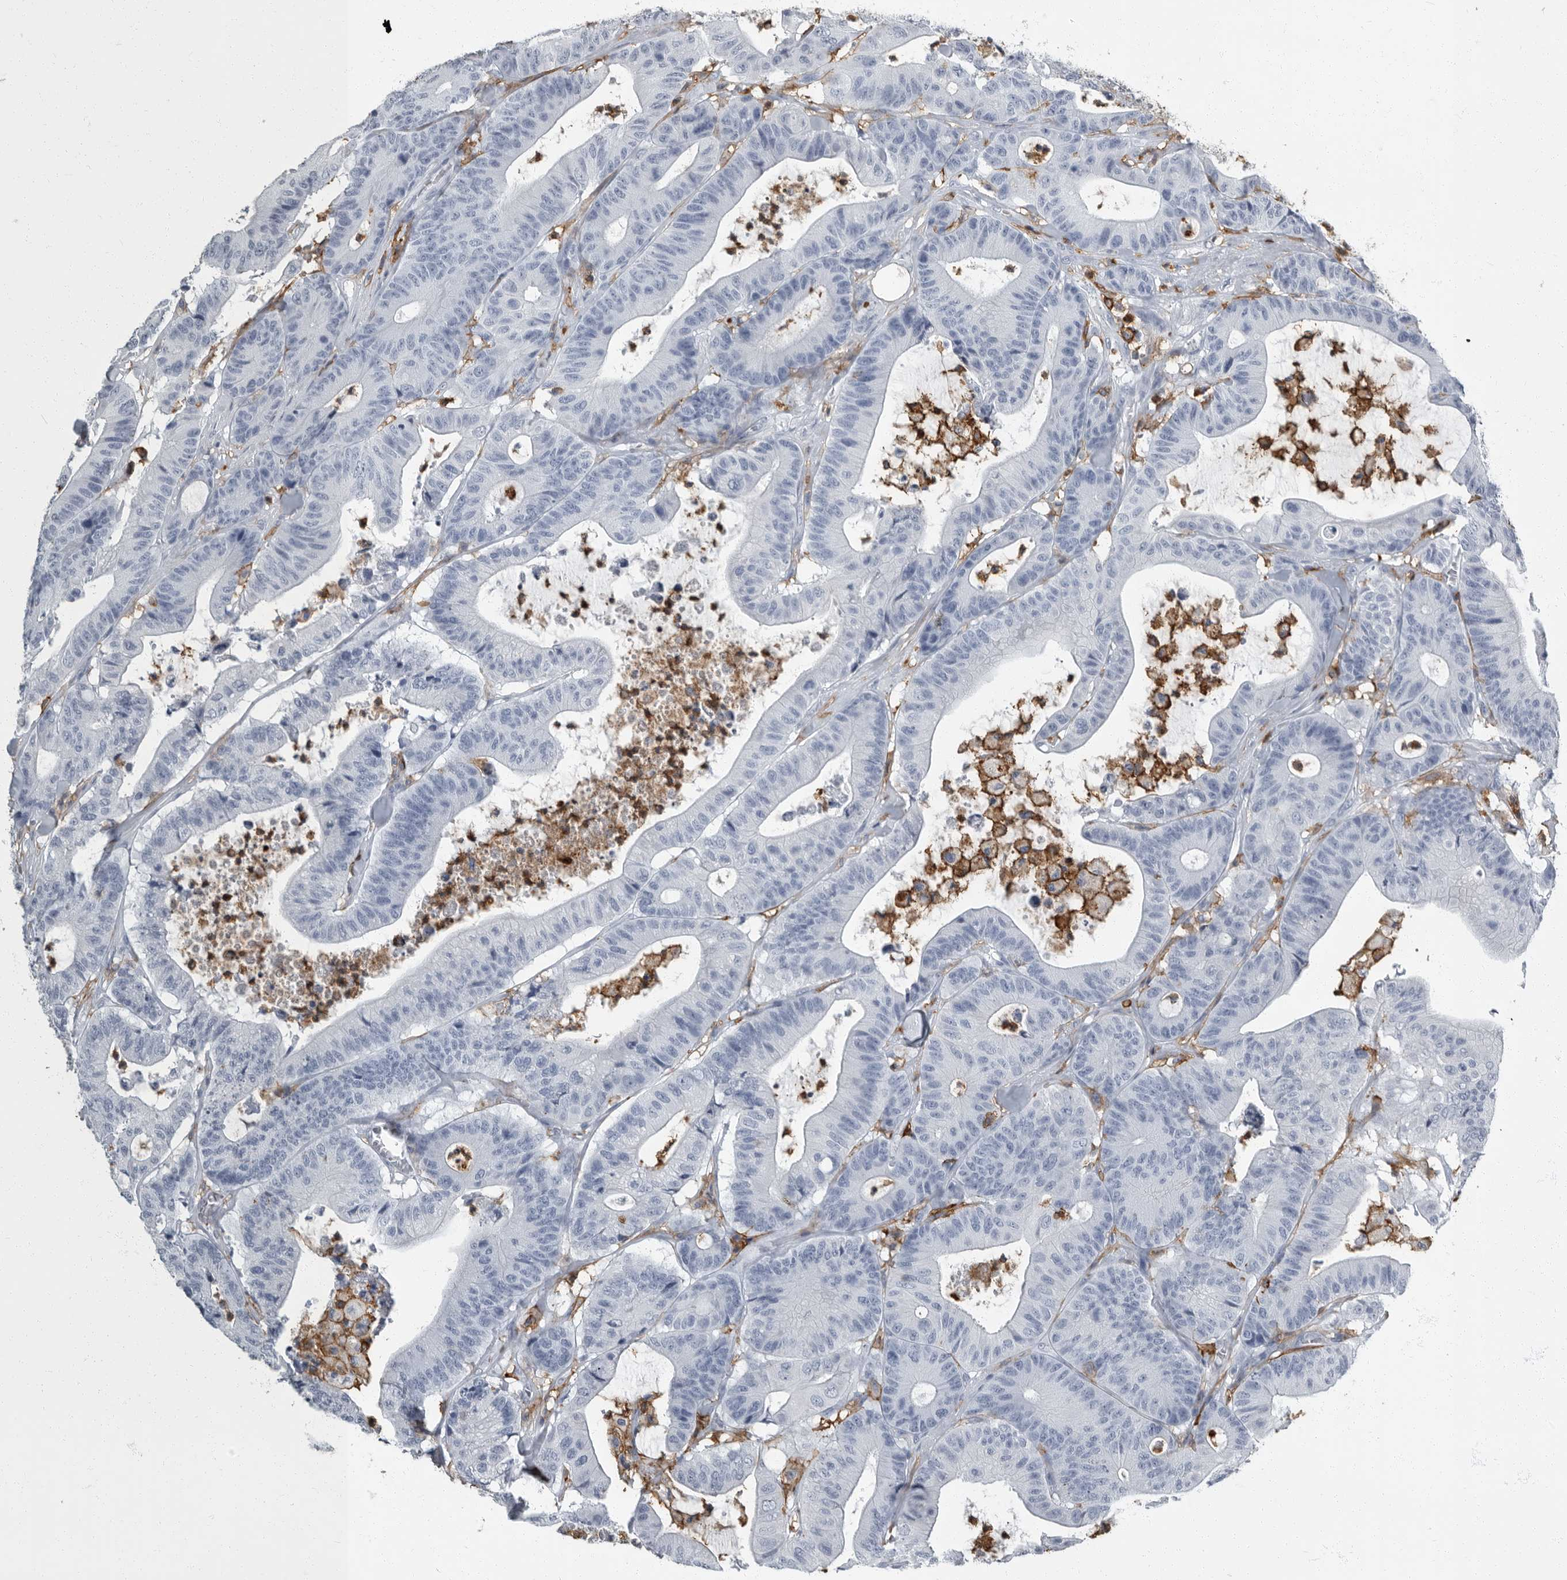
{"staining": {"intensity": "negative", "quantity": "none", "location": "none"}, "tissue": "colorectal cancer", "cell_type": "Tumor cells", "image_type": "cancer", "snomed": [{"axis": "morphology", "description": "Adenocarcinoma, NOS"}, {"axis": "topography", "description": "Colon"}], "caption": "This histopathology image is of colorectal adenocarcinoma stained with immunohistochemistry to label a protein in brown with the nuclei are counter-stained blue. There is no expression in tumor cells.", "gene": "FCER1G", "patient": {"sex": "female", "age": 84}}